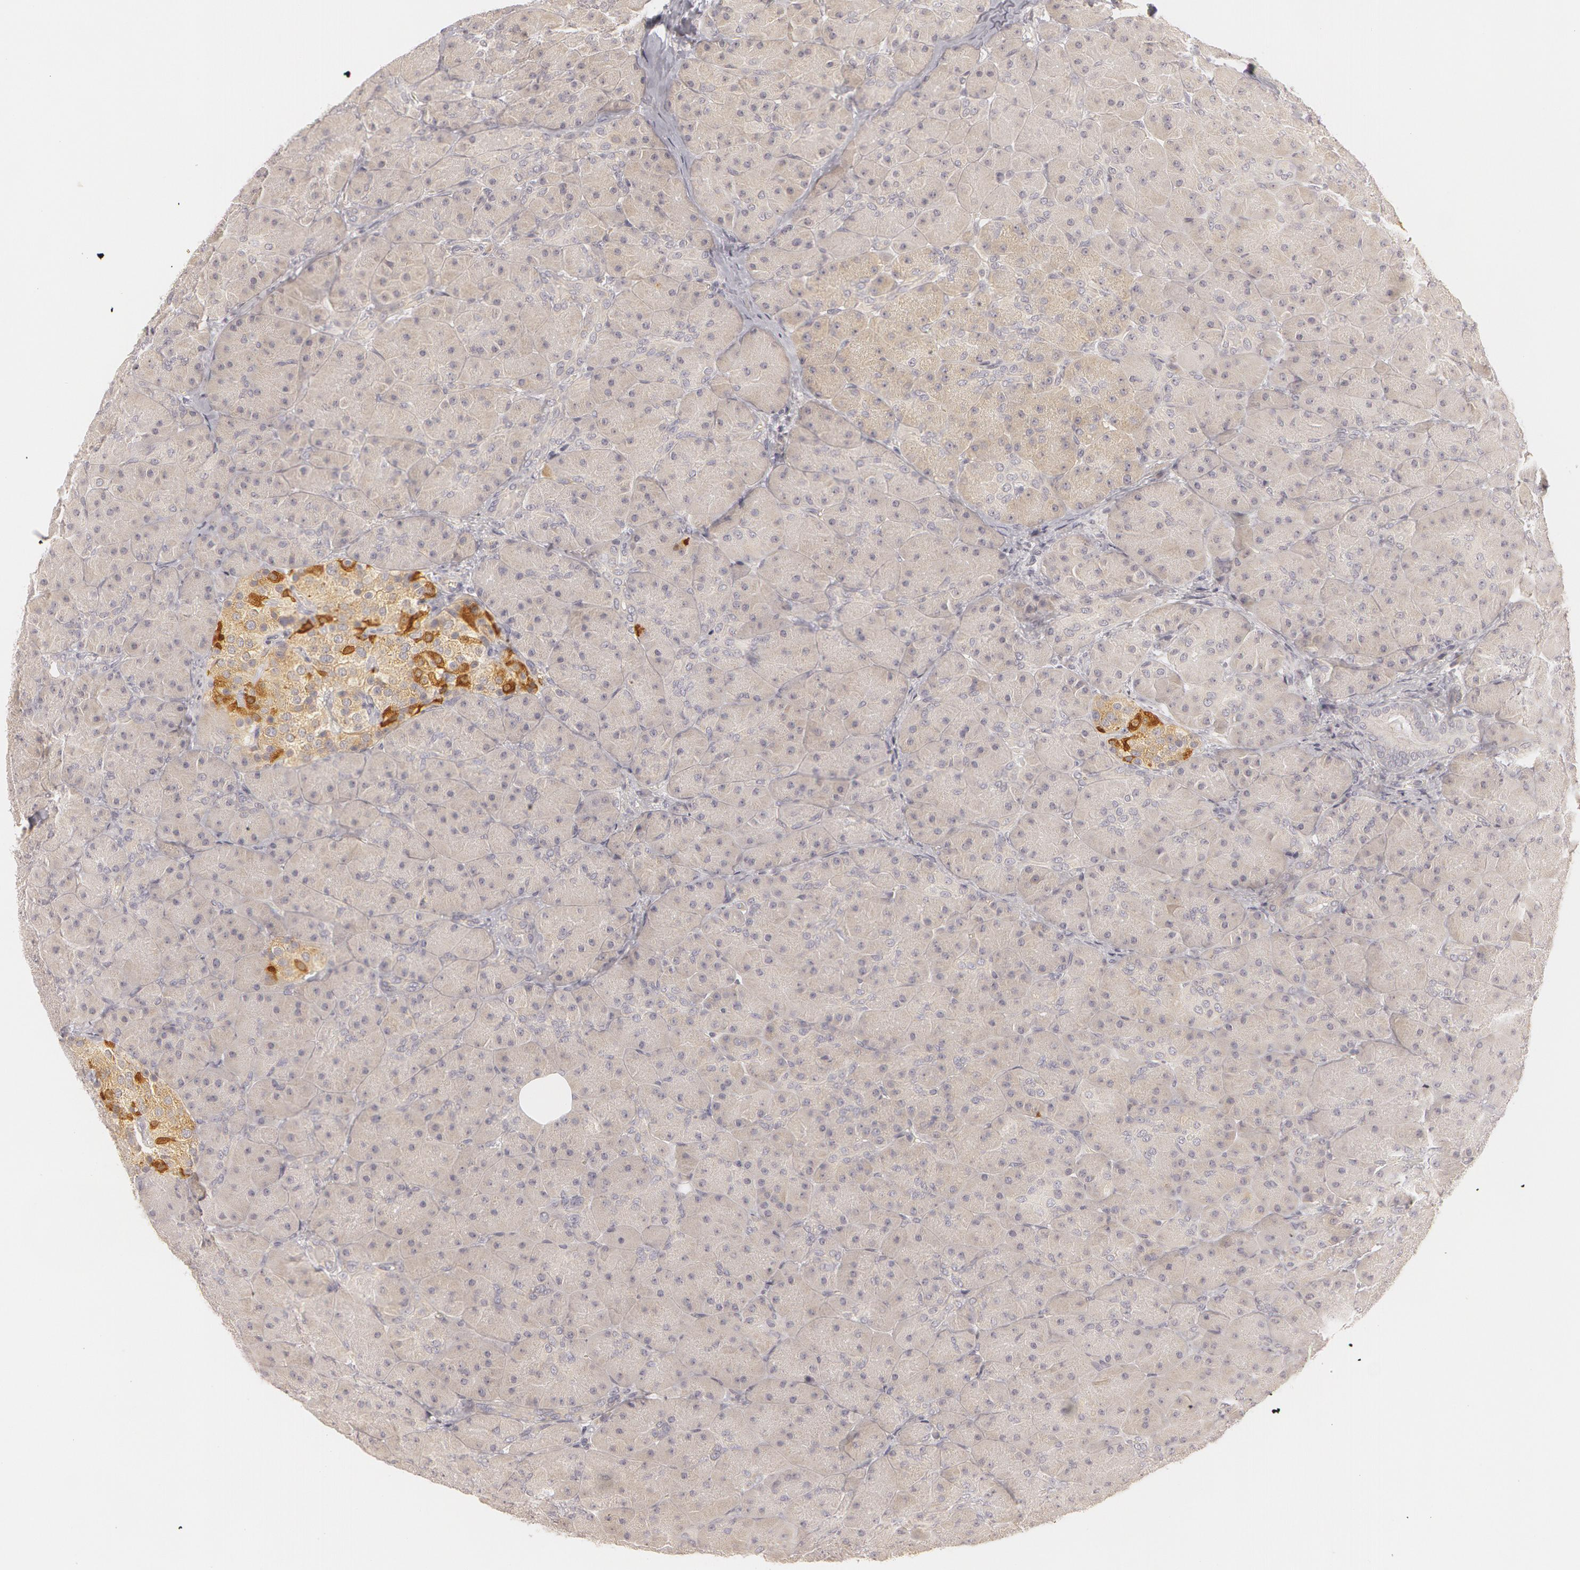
{"staining": {"intensity": "negative", "quantity": "none", "location": "none"}, "tissue": "pancreas", "cell_type": "Exocrine glandular cells", "image_type": "normal", "snomed": [{"axis": "morphology", "description": "Normal tissue, NOS"}, {"axis": "topography", "description": "Pancreas"}], "caption": "IHC of unremarkable human pancreas shows no staining in exocrine glandular cells.", "gene": "RALGAPA1", "patient": {"sex": "male", "age": 66}}